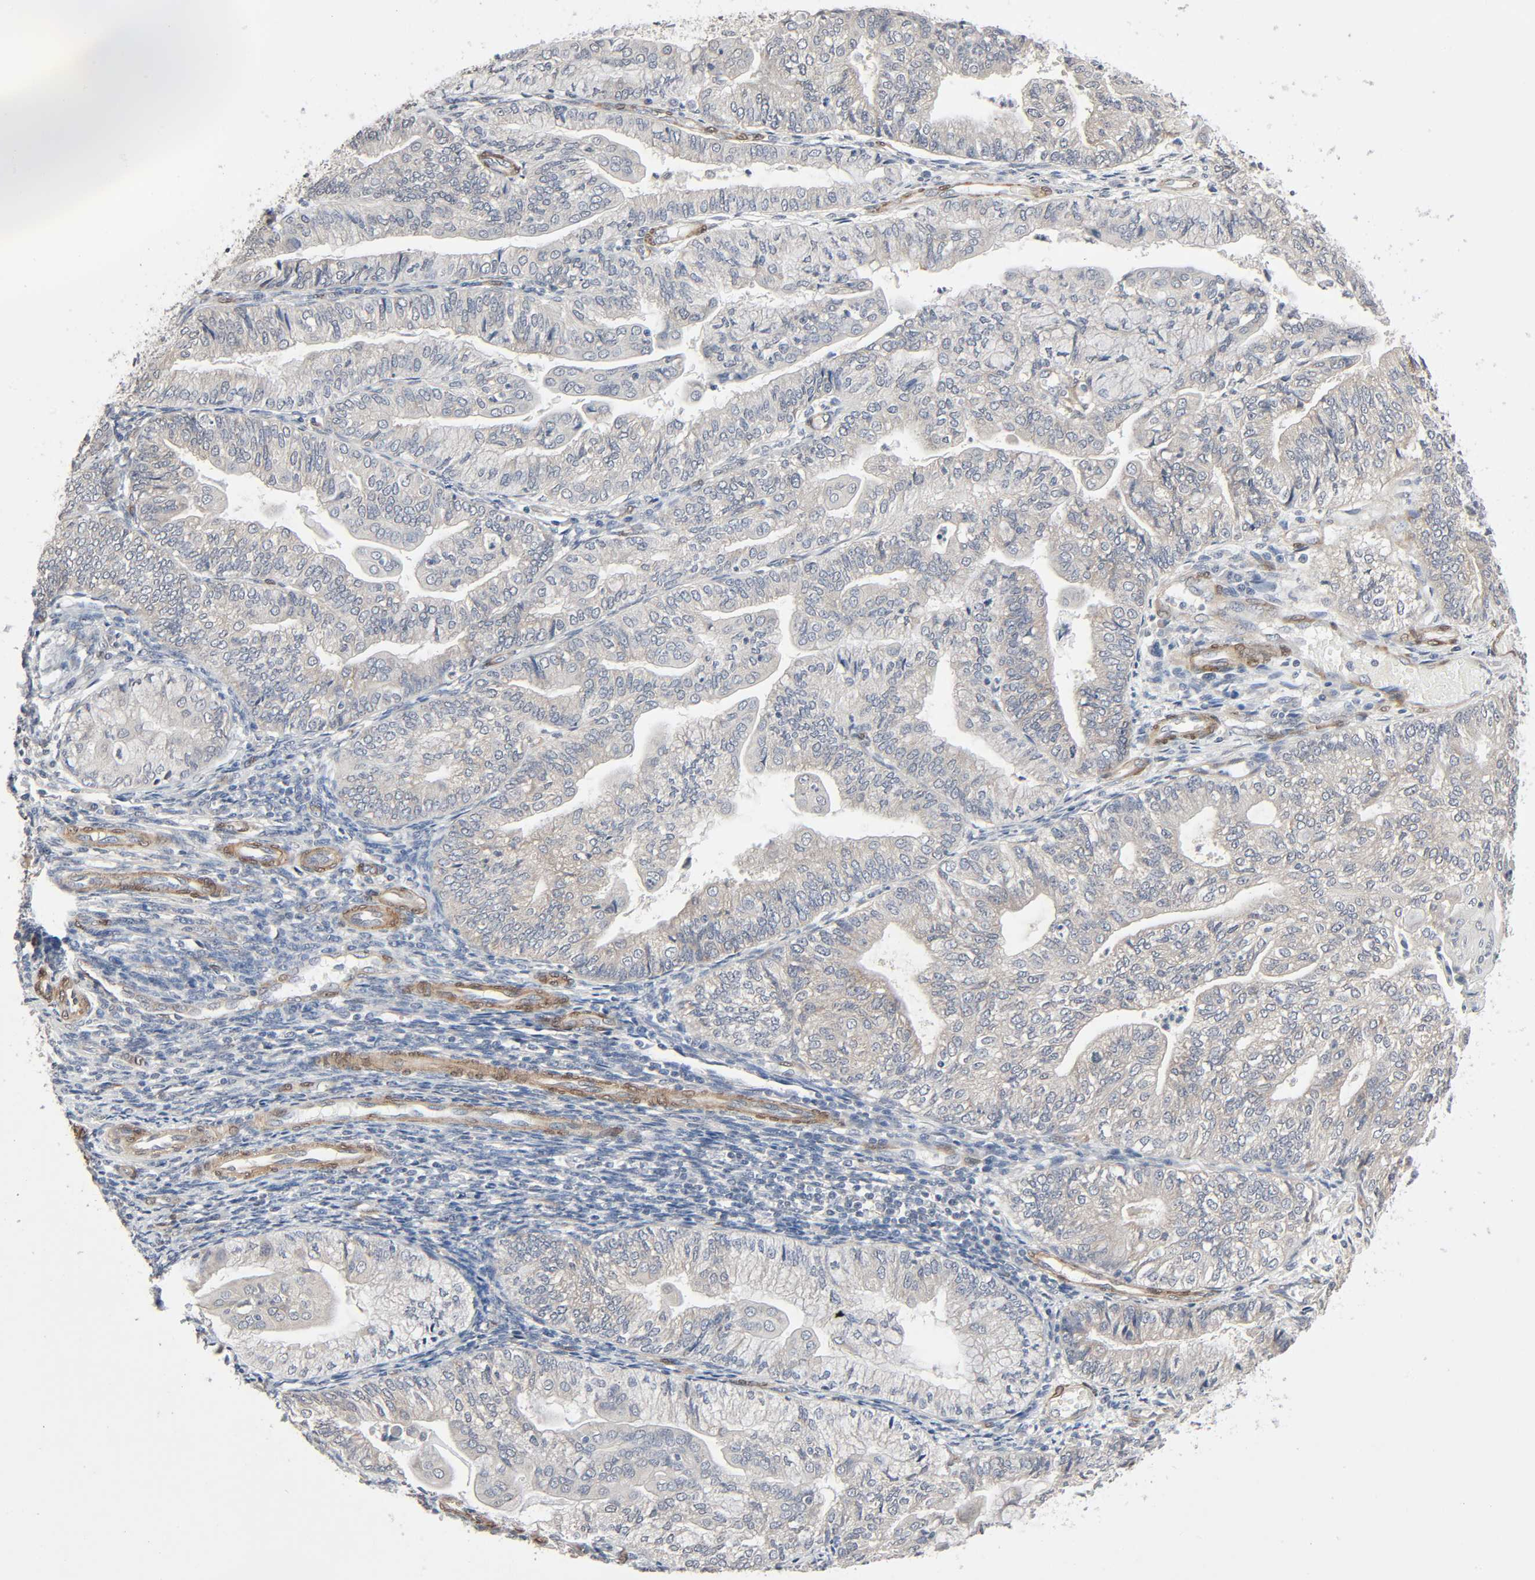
{"staining": {"intensity": "weak", "quantity": "25%-75%", "location": "cytoplasmic/membranous"}, "tissue": "endometrial cancer", "cell_type": "Tumor cells", "image_type": "cancer", "snomed": [{"axis": "morphology", "description": "Adenocarcinoma, NOS"}, {"axis": "topography", "description": "Endometrium"}], "caption": "A brown stain labels weak cytoplasmic/membranous positivity of a protein in human endometrial cancer tumor cells. Nuclei are stained in blue.", "gene": "PTK2", "patient": {"sex": "female", "age": 59}}